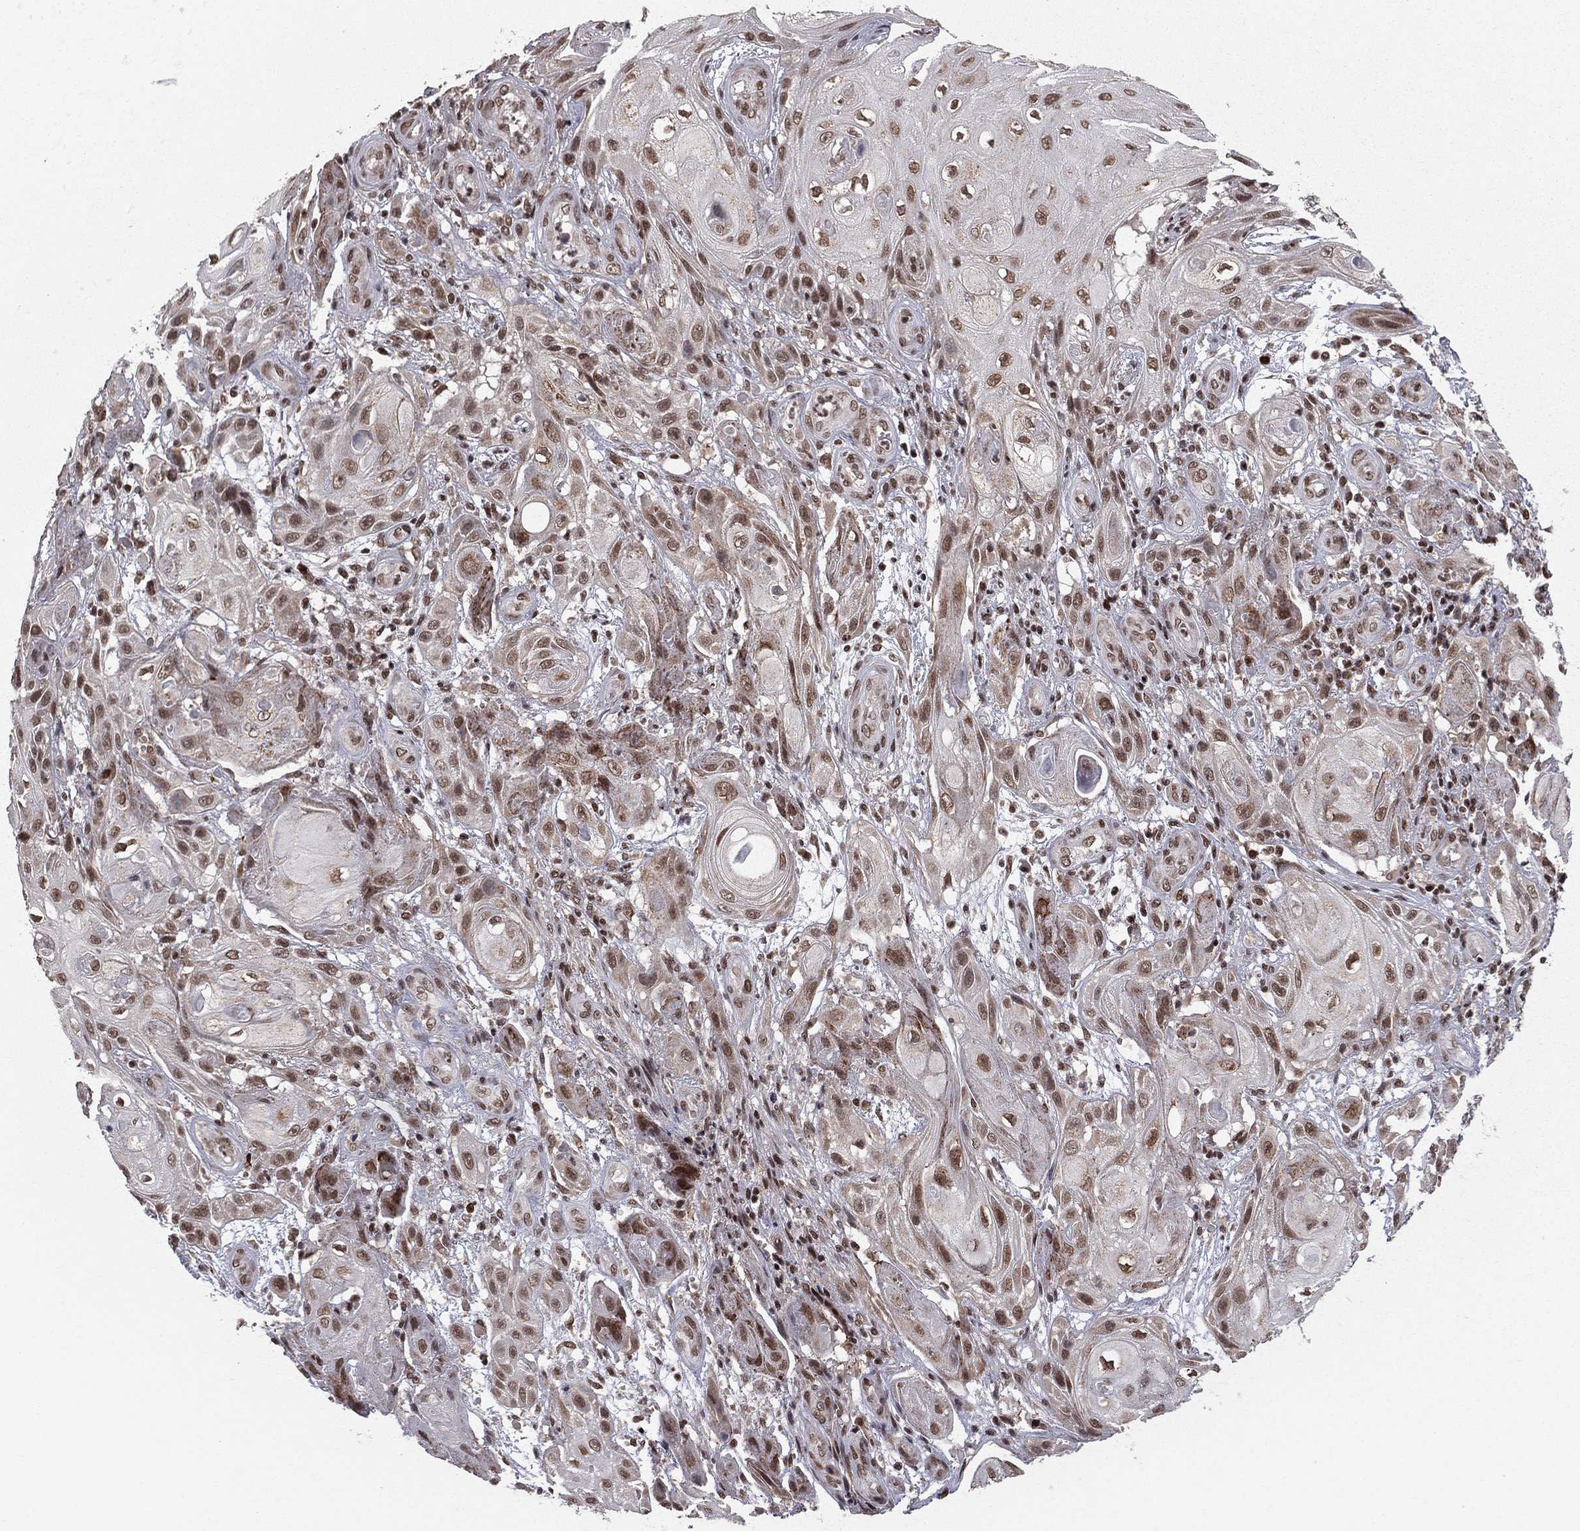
{"staining": {"intensity": "moderate", "quantity": "25%-75%", "location": "nuclear"}, "tissue": "skin cancer", "cell_type": "Tumor cells", "image_type": "cancer", "snomed": [{"axis": "morphology", "description": "Squamous cell carcinoma, NOS"}, {"axis": "topography", "description": "Skin"}], "caption": "This is an image of IHC staining of skin cancer, which shows moderate staining in the nuclear of tumor cells.", "gene": "NFYB", "patient": {"sex": "male", "age": 62}}